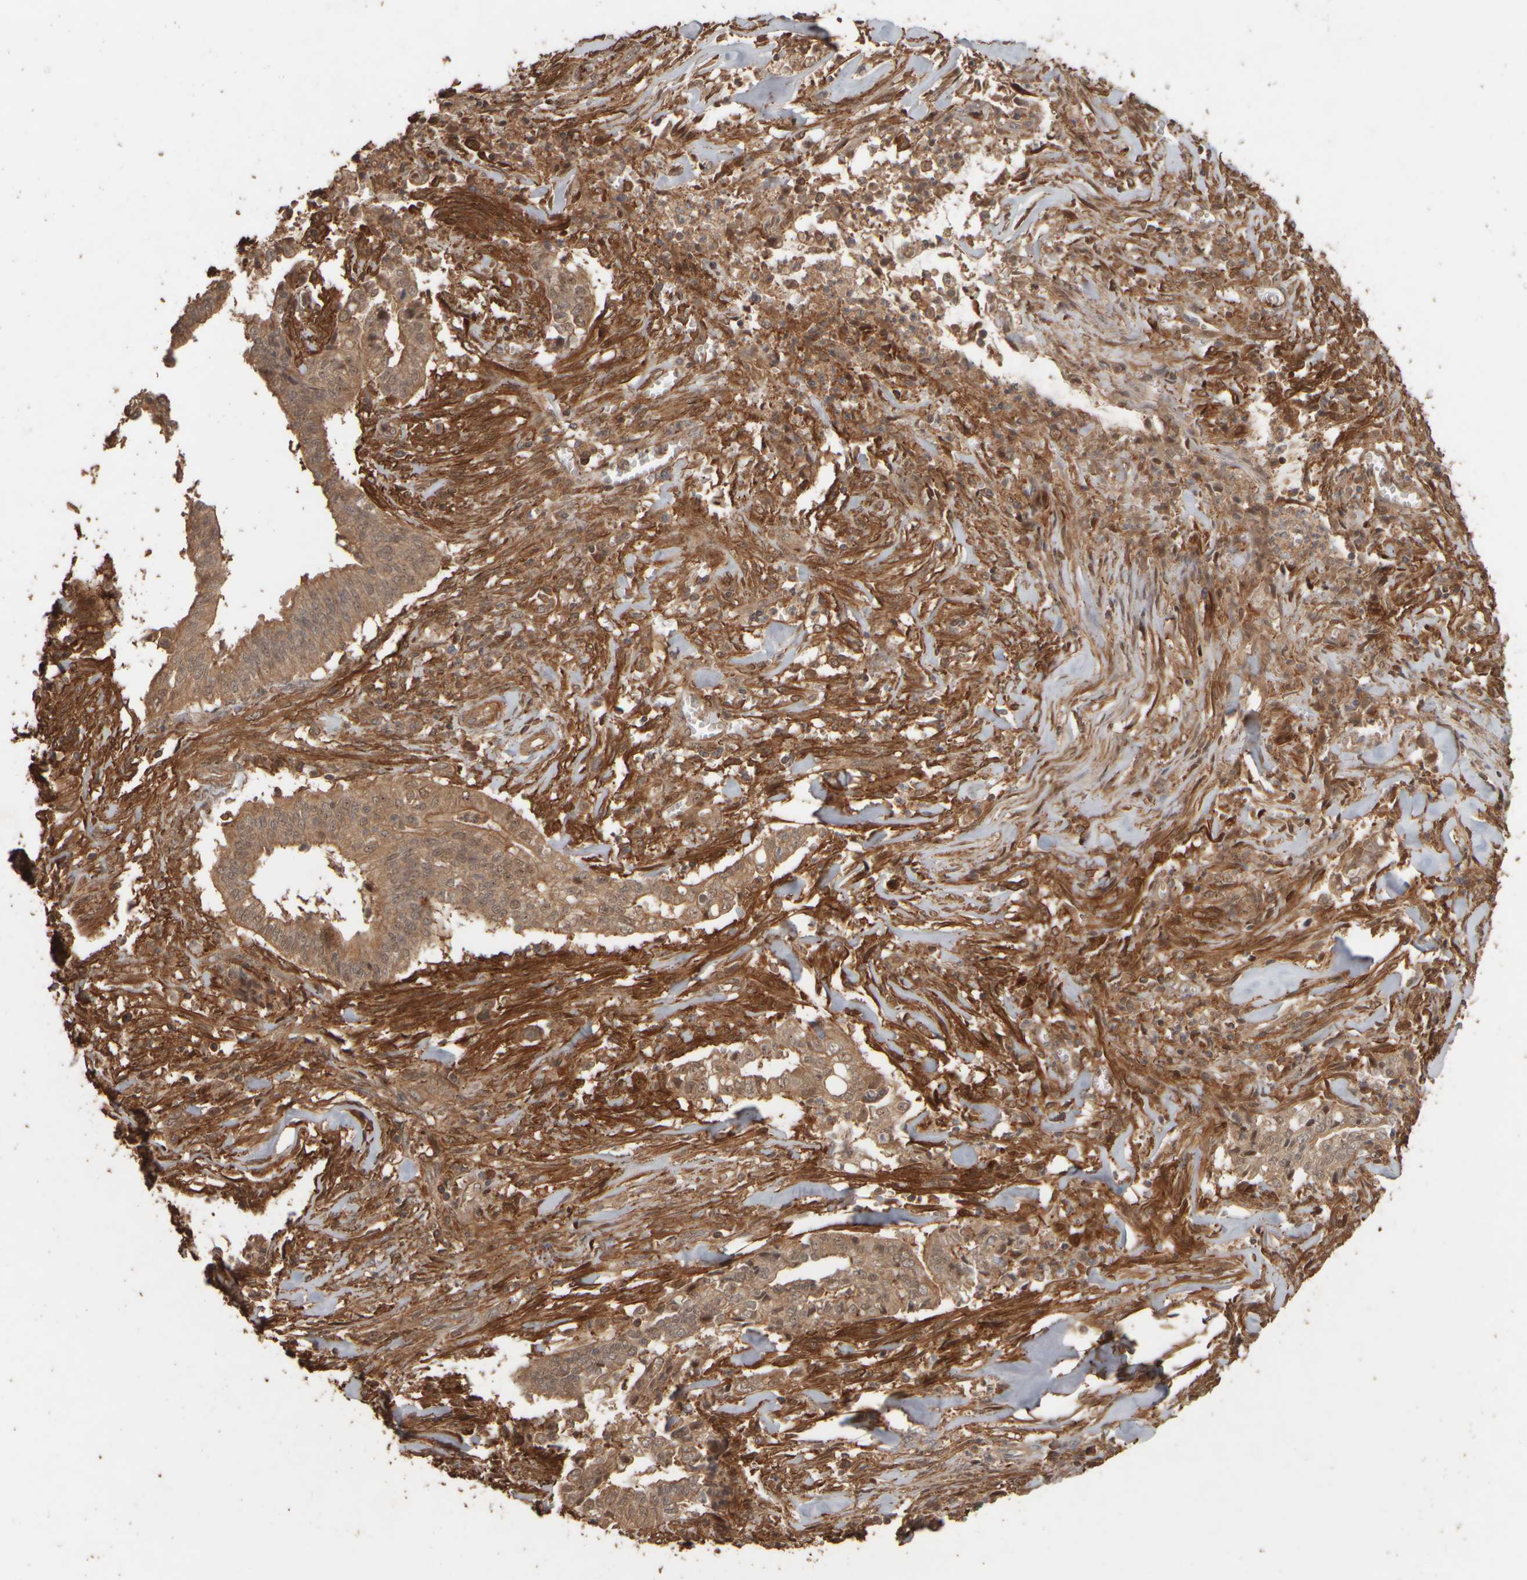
{"staining": {"intensity": "moderate", "quantity": ">75%", "location": "cytoplasmic/membranous,nuclear"}, "tissue": "cervical cancer", "cell_type": "Tumor cells", "image_type": "cancer", "snomed": [{"axis": "morphology", "description": "Adenocarcinoma, NOS"}, {"axis": "topography", "description": "Cervix"}], "caption": "A high-resolution micrograph shows immunohistochemistry staining of adenocarcinoma (cervical), which exhibits moderate cytoplasmic/membranous and nuclear staining in about >75% of tumor cells. The staining is performed using DAB brown chromogen to label protein expression. The nuclei are counter-stained blue using hematoxylin.", "gene": "SPHK1", "patient": {"sex": "female", "age": 44}}